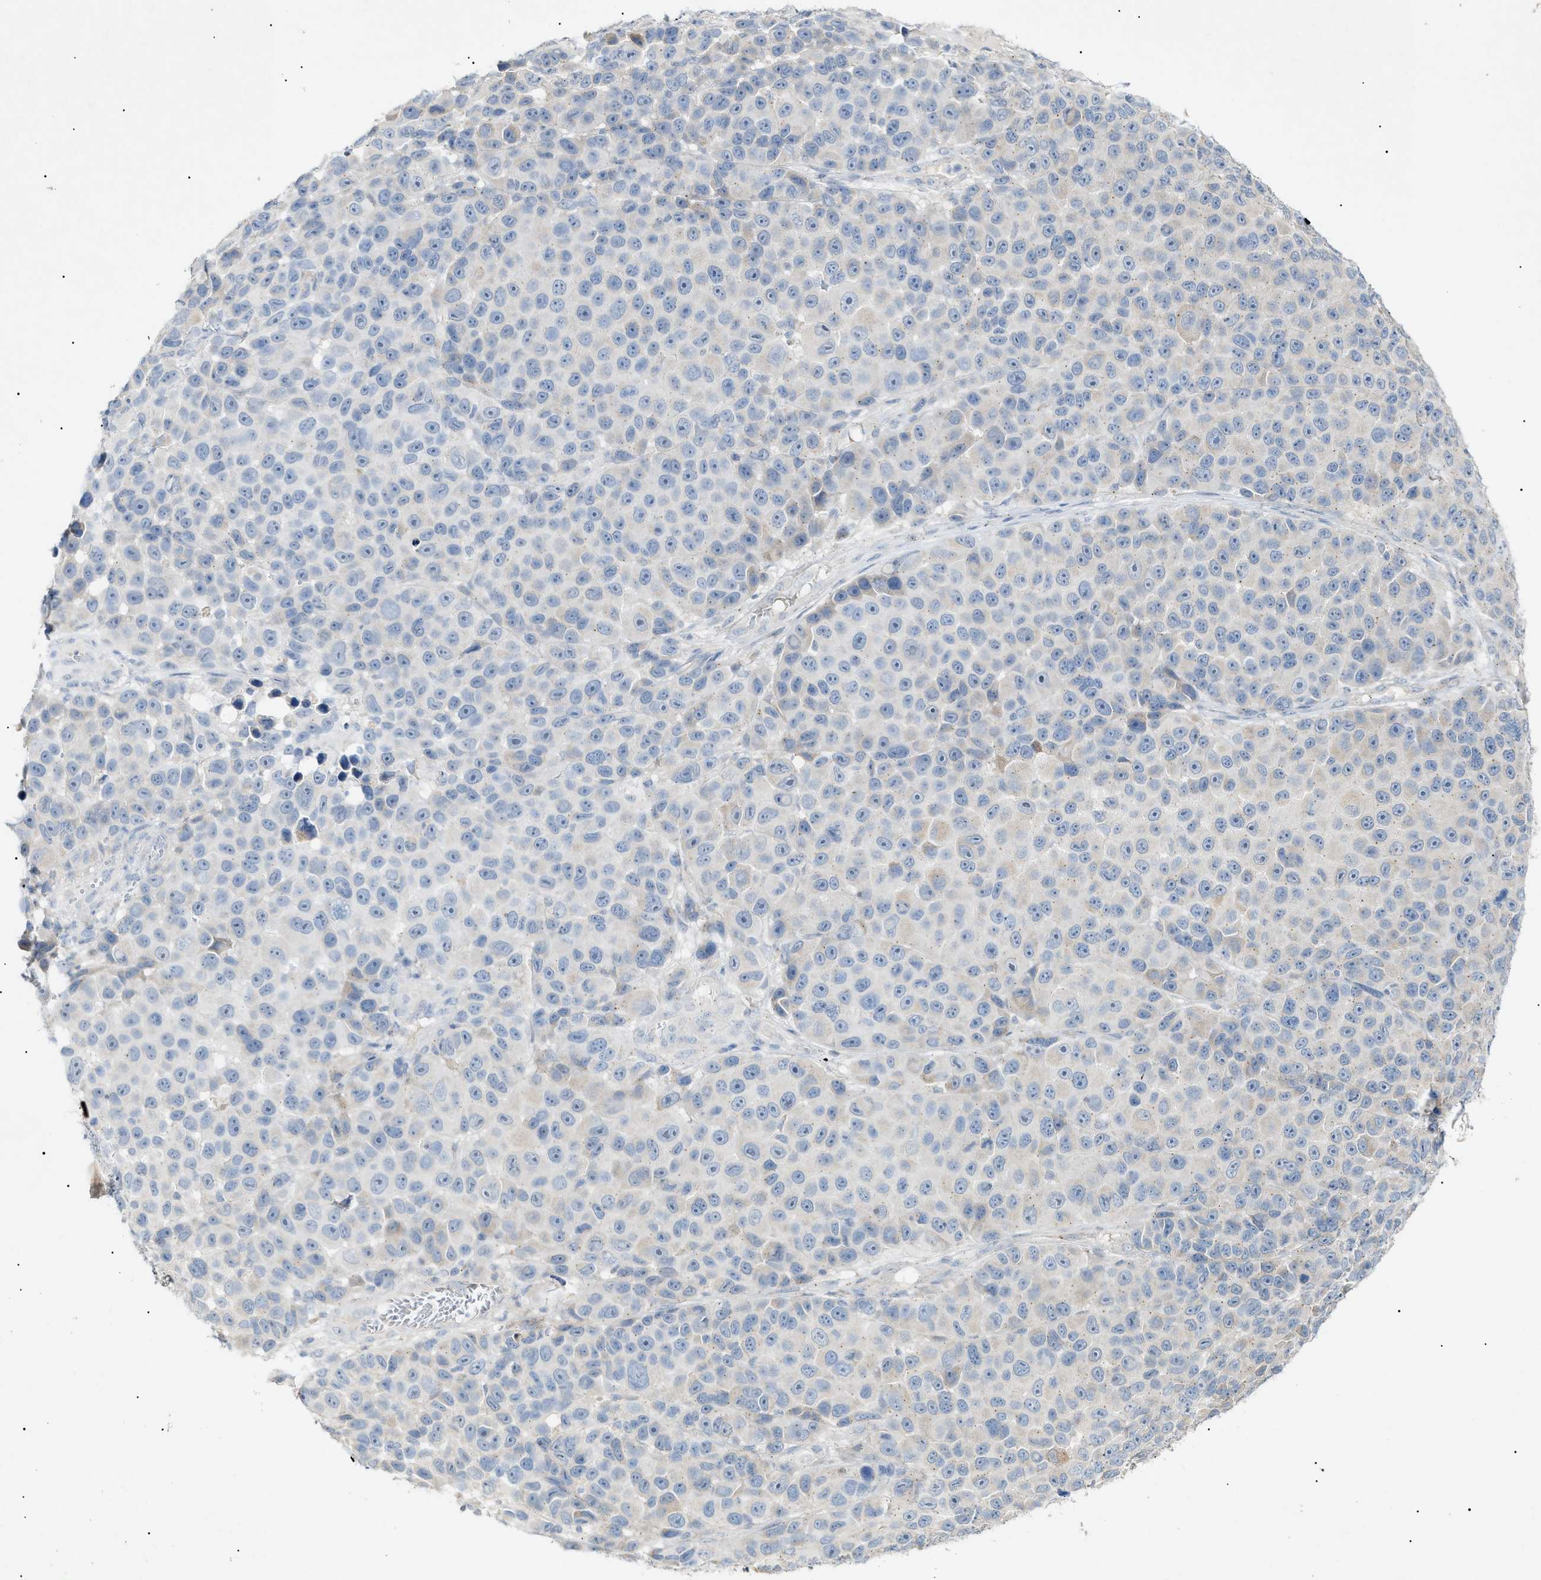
{"staining": {"intensity": "negative", "quantity": "none", "location": "none"}, "tissue": "melanoma", "cell_type": "Tumor cells", "image_type": "cancer", "snomed": [{"axis": "morphology", "description": "Malignant melanoma, NOS"}, {"axis": "topography", "description": "Skin"}], "caption": "This is an immunohistochemistry photomicrograph of human malignant melanoma. There is no positivity in tumor cells.", "gene": "SLC25A31", "patient": {"sex": "male", "age": 53}}